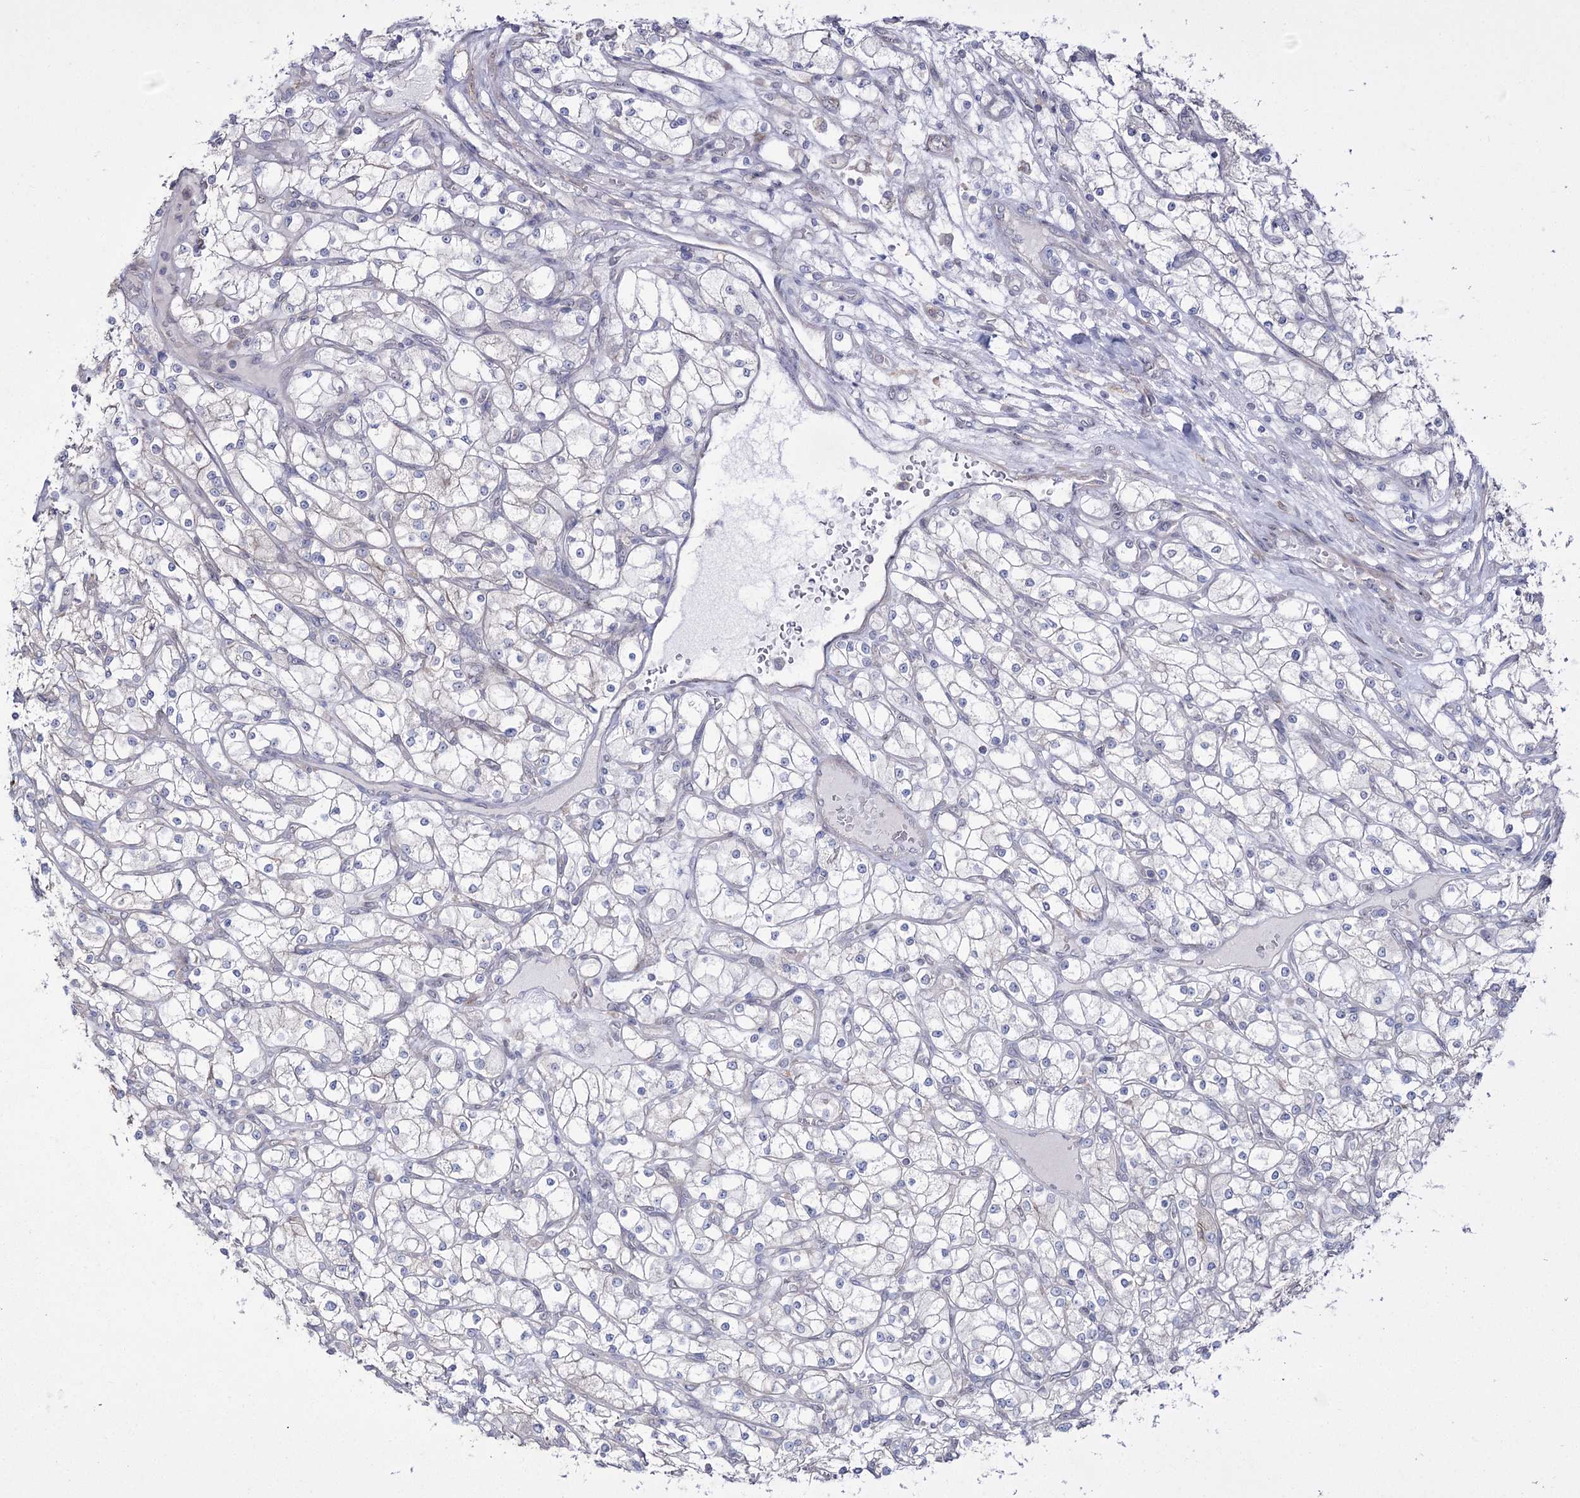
{"staining": {"intensity": "negative", "quantity": "none", "location": "none"}, "tissue": "renal cancer", "cell_type": "Tumor cells", "image_type": "cancer", "snomed": [{"axis": "morphology", "description": "Adenocarcinoma, NOS"}, {"axis": "topography", "description": "Kidney"}], "caption": "Tumor cells are negative for brown protein staining in renal cancer (adenocarcinoma).", "gene": "SH3TC1", "patient": {"sex": "male", "age": 80}}